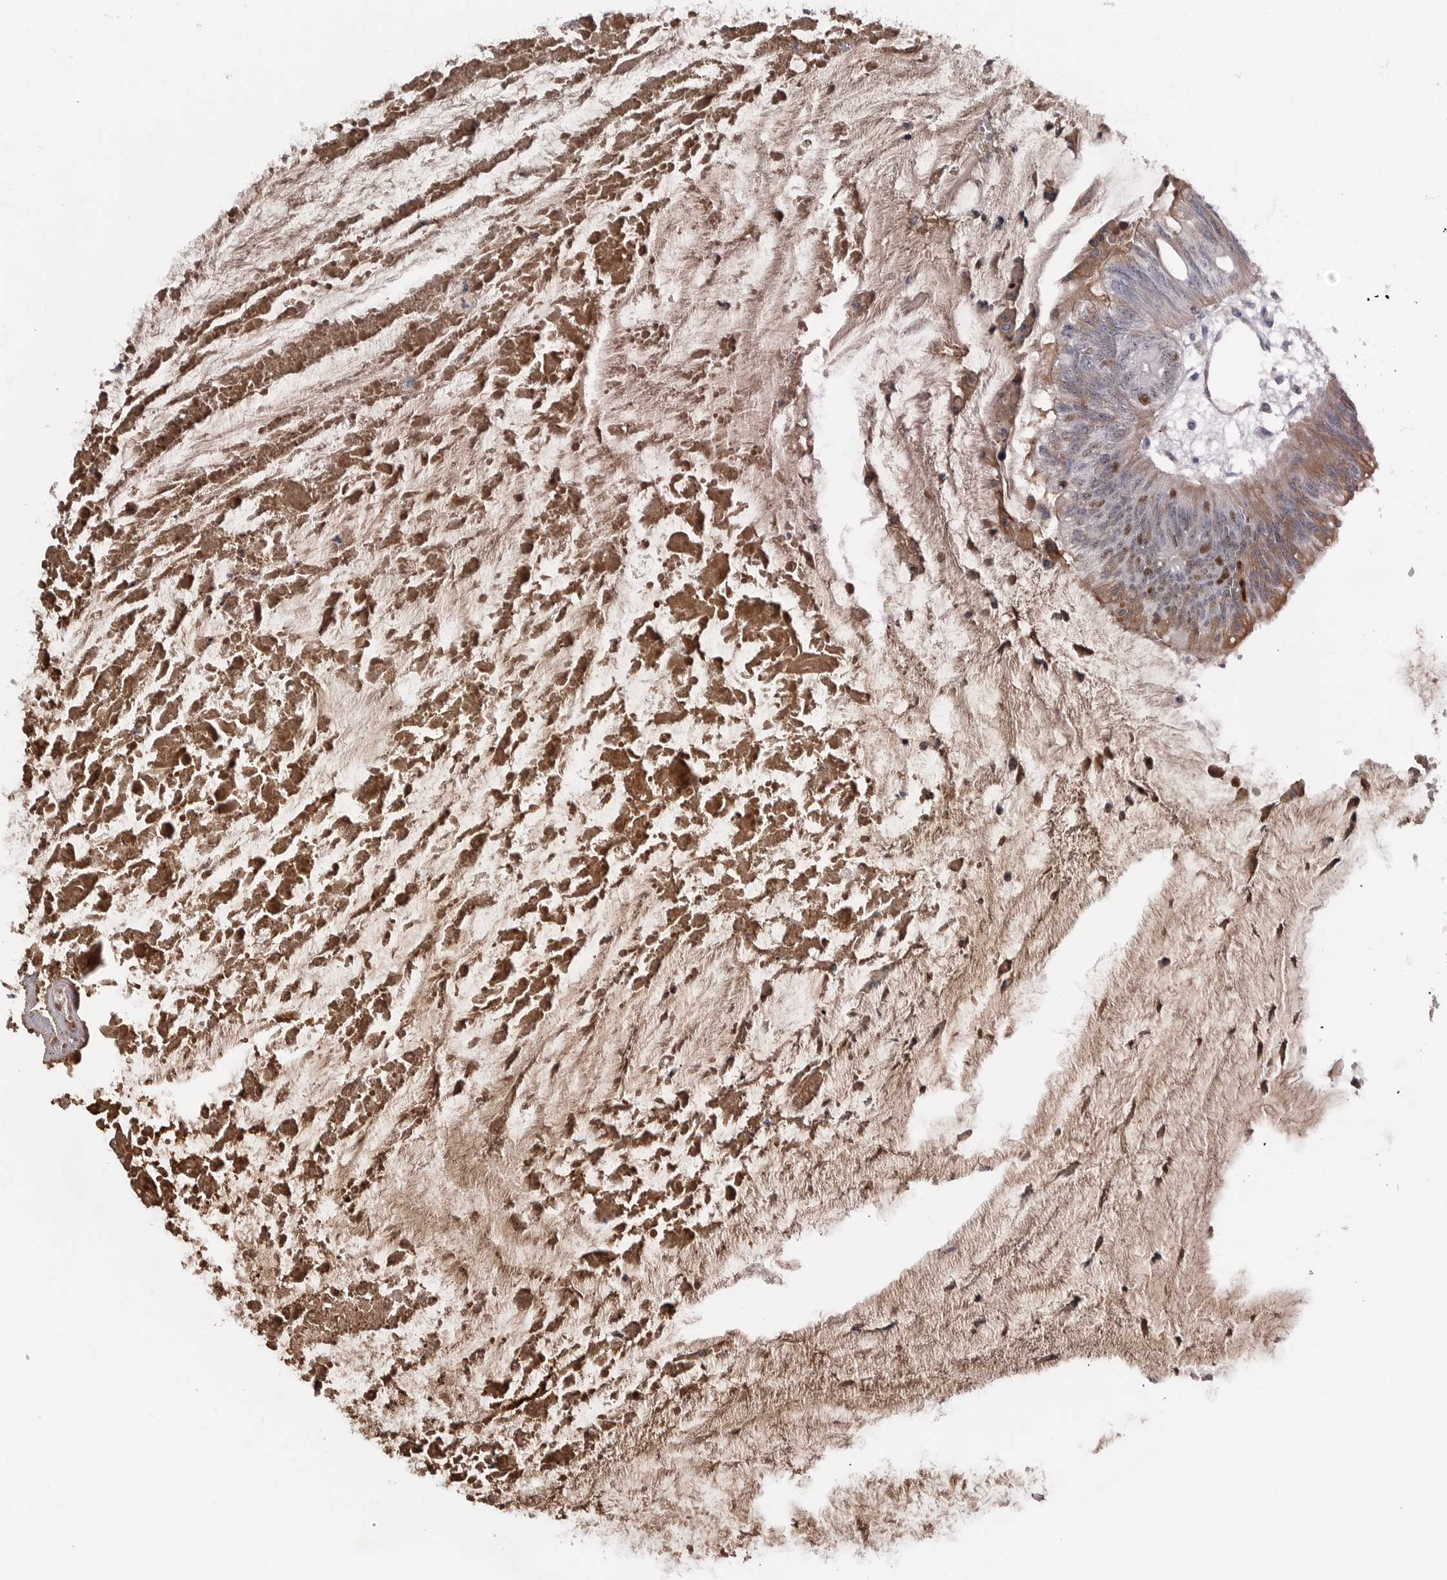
{"staining": {"intensity": "moderate", "quantity": "25%-75%", "location": "cytoplasmic/membranous,nuclear"}, "tissue": "colorectal cancer", "cell_type": "Tumor cells", "image_type": "cancer", "snomed": [{"axis": "morphology", "description": "Adenoma, NOS"}, {"axis": "morphology", "description": "Adenocarcinoma, NOS"}, {"axis": "topography", "description": "Colon"}], "caption": "Protein expression analysis of human adenoma (colorectal) reveals moderate cytoplasmic/membranous and nuclear expression in approximately 25%-75% of tumor cells.", "gene": "ZNF277", "patient": {"sex": "male", "age": 79}}